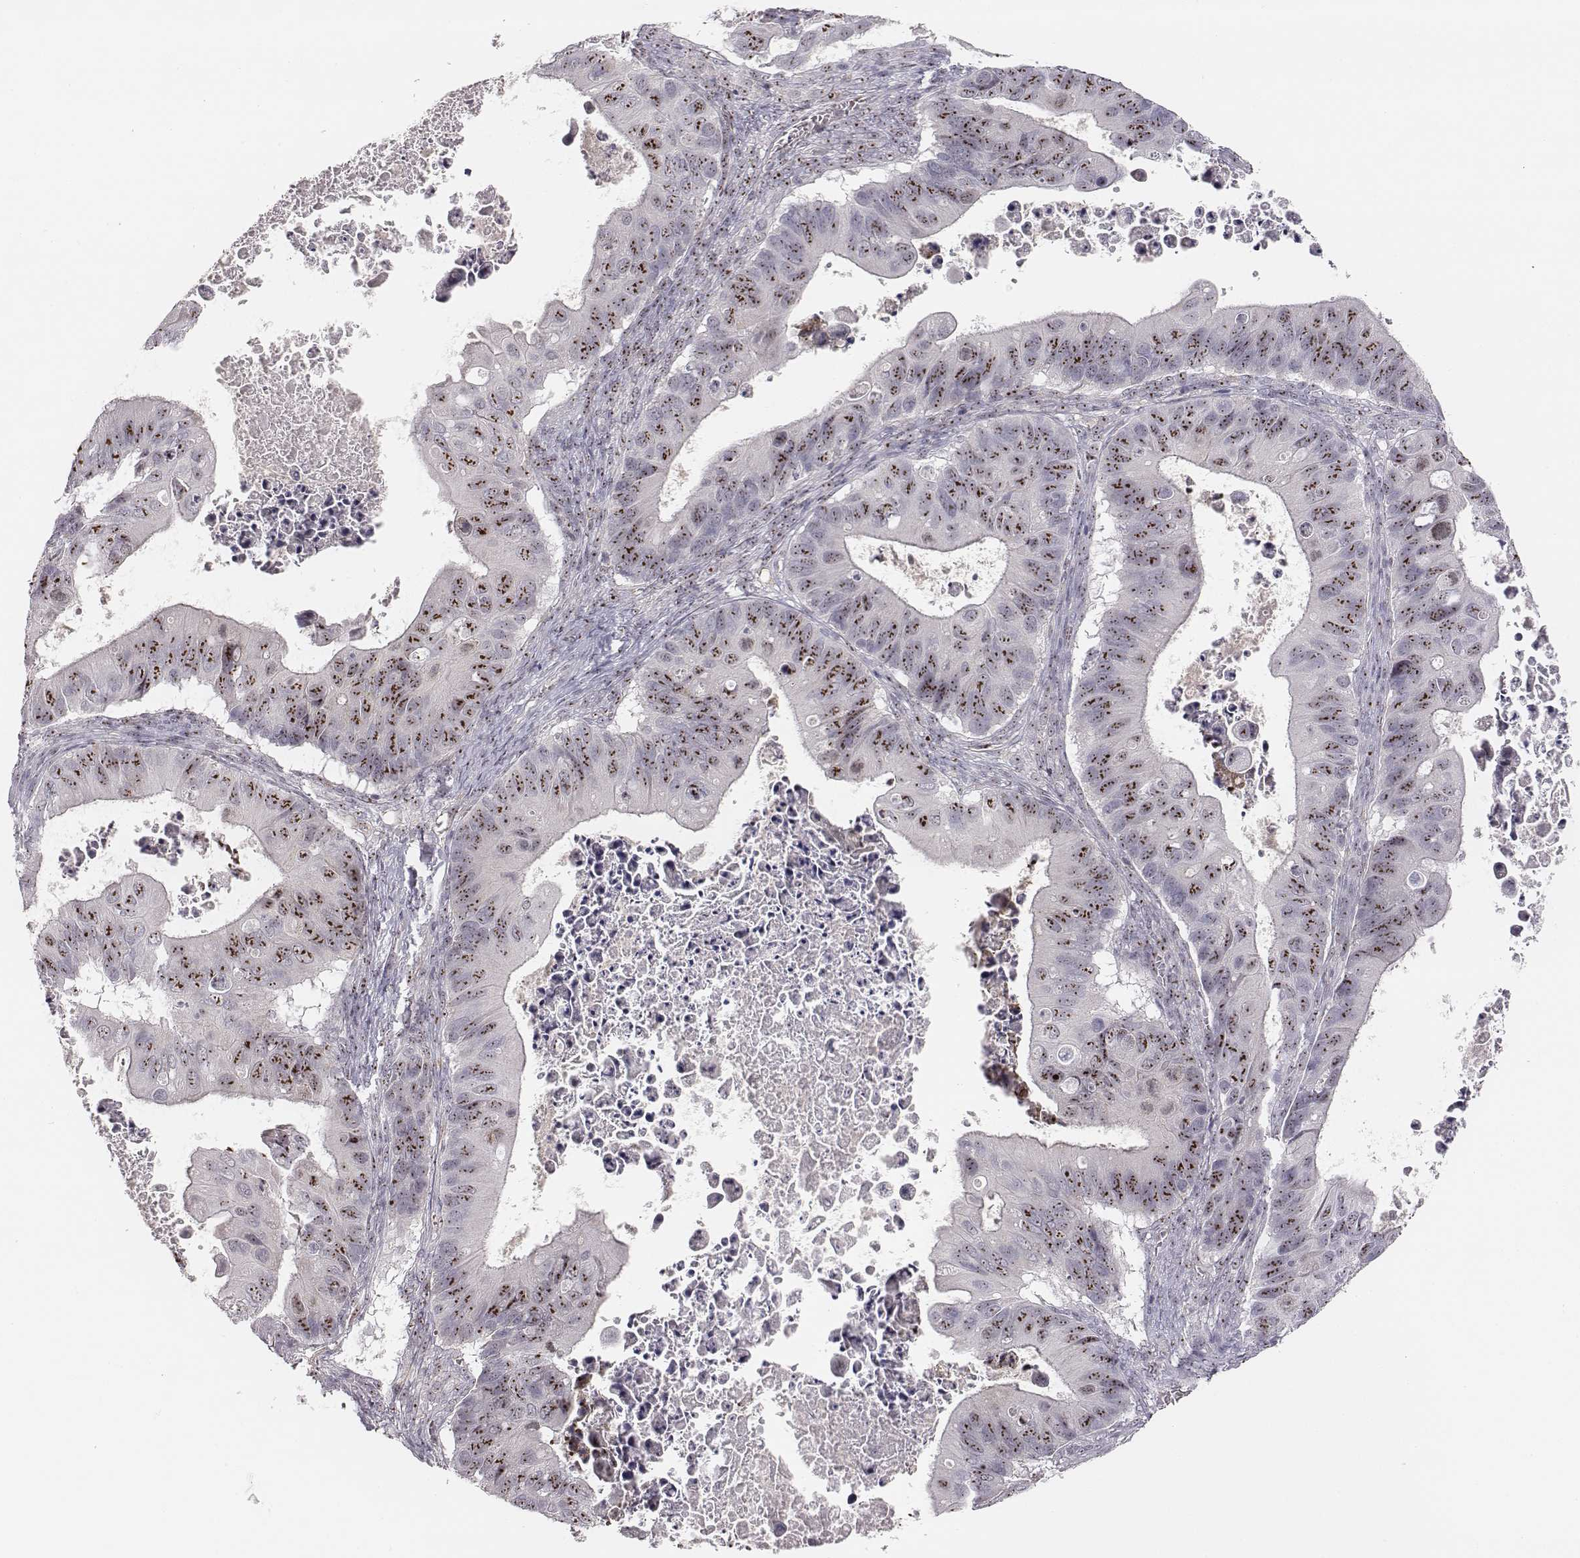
{"staining": {"intensity": "strong", "quantity": ">75%", "location": "nuclear"}, "tissue": "ovarian cancer", "cell_type": "Tumor cells", "image_type": "cancer", "snomed": [{"axis": "morphology", "description": "Cystadenocarcinoma, mucinous, NOS"}, {"axis": "topography", "description": "Ovary"}], "caption": "Ovarian cancer (mucinous cystadenocarcinoma) stained for a protein (brown) exhibits strong nuclear positive expression in approximately >75% of tumor cells.", "gene": "NIFK", "patient": {"sex": "female", "age": 64}}